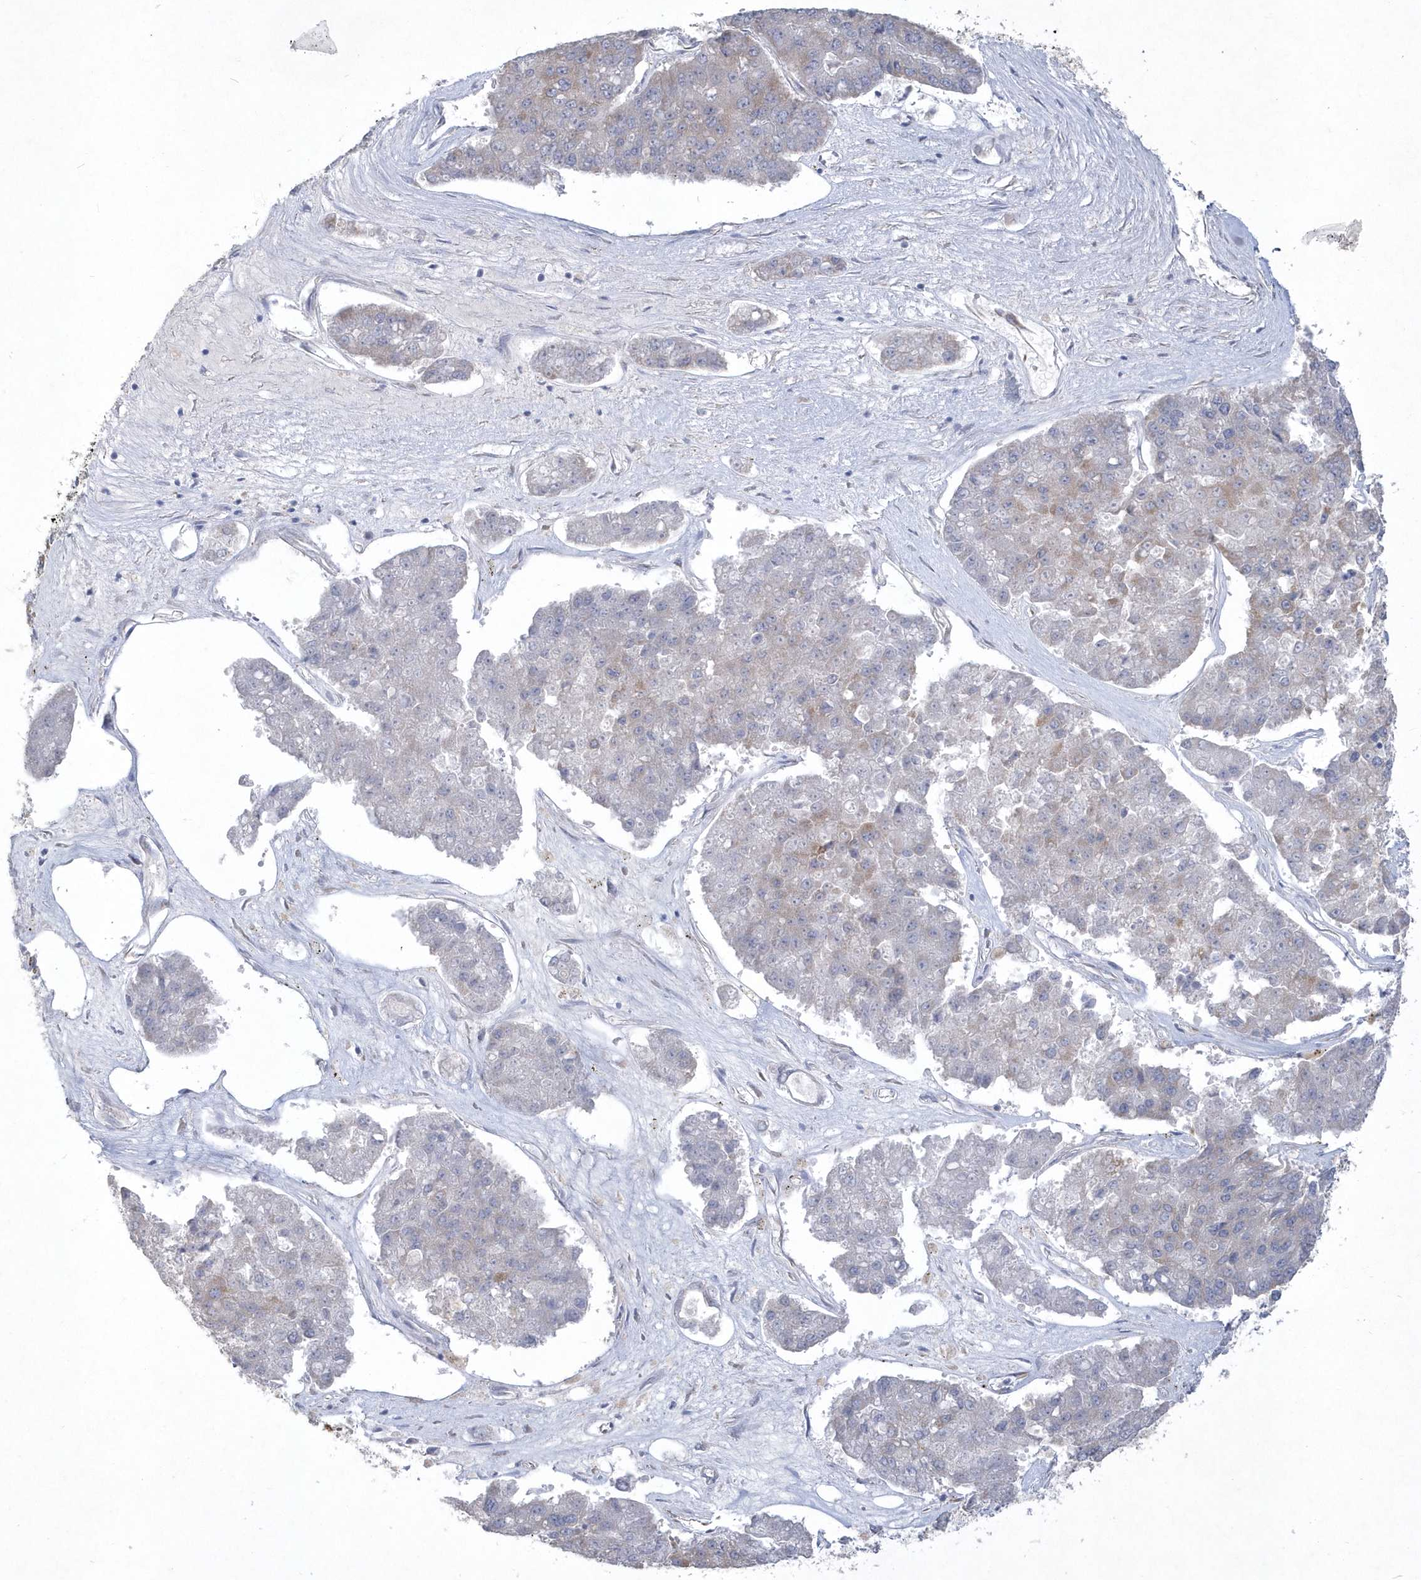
{"staining": {"intensity": "weak", "quantity": "25%-75%", "location": "cytoplasmic/membranous"}, "tissue": "pancreatic cancer", "cell_type": "Tumor cells", "image_type": "cancer", "snomed": [{"axis": "morphology", "description": "Adenocarcinoma, NOS"}, {"axis": "topography", "description": "Pancreas"}], "caption": "Human pancreatic cancer (adenocarcinoma) stained for a protein (brown) reveals weak cytoplasmic/membranous positive positivity in approximately 25%-75% of tumor cells.", "gene": "DGAT1", "patient": {"sex": "male", "age": 50}}